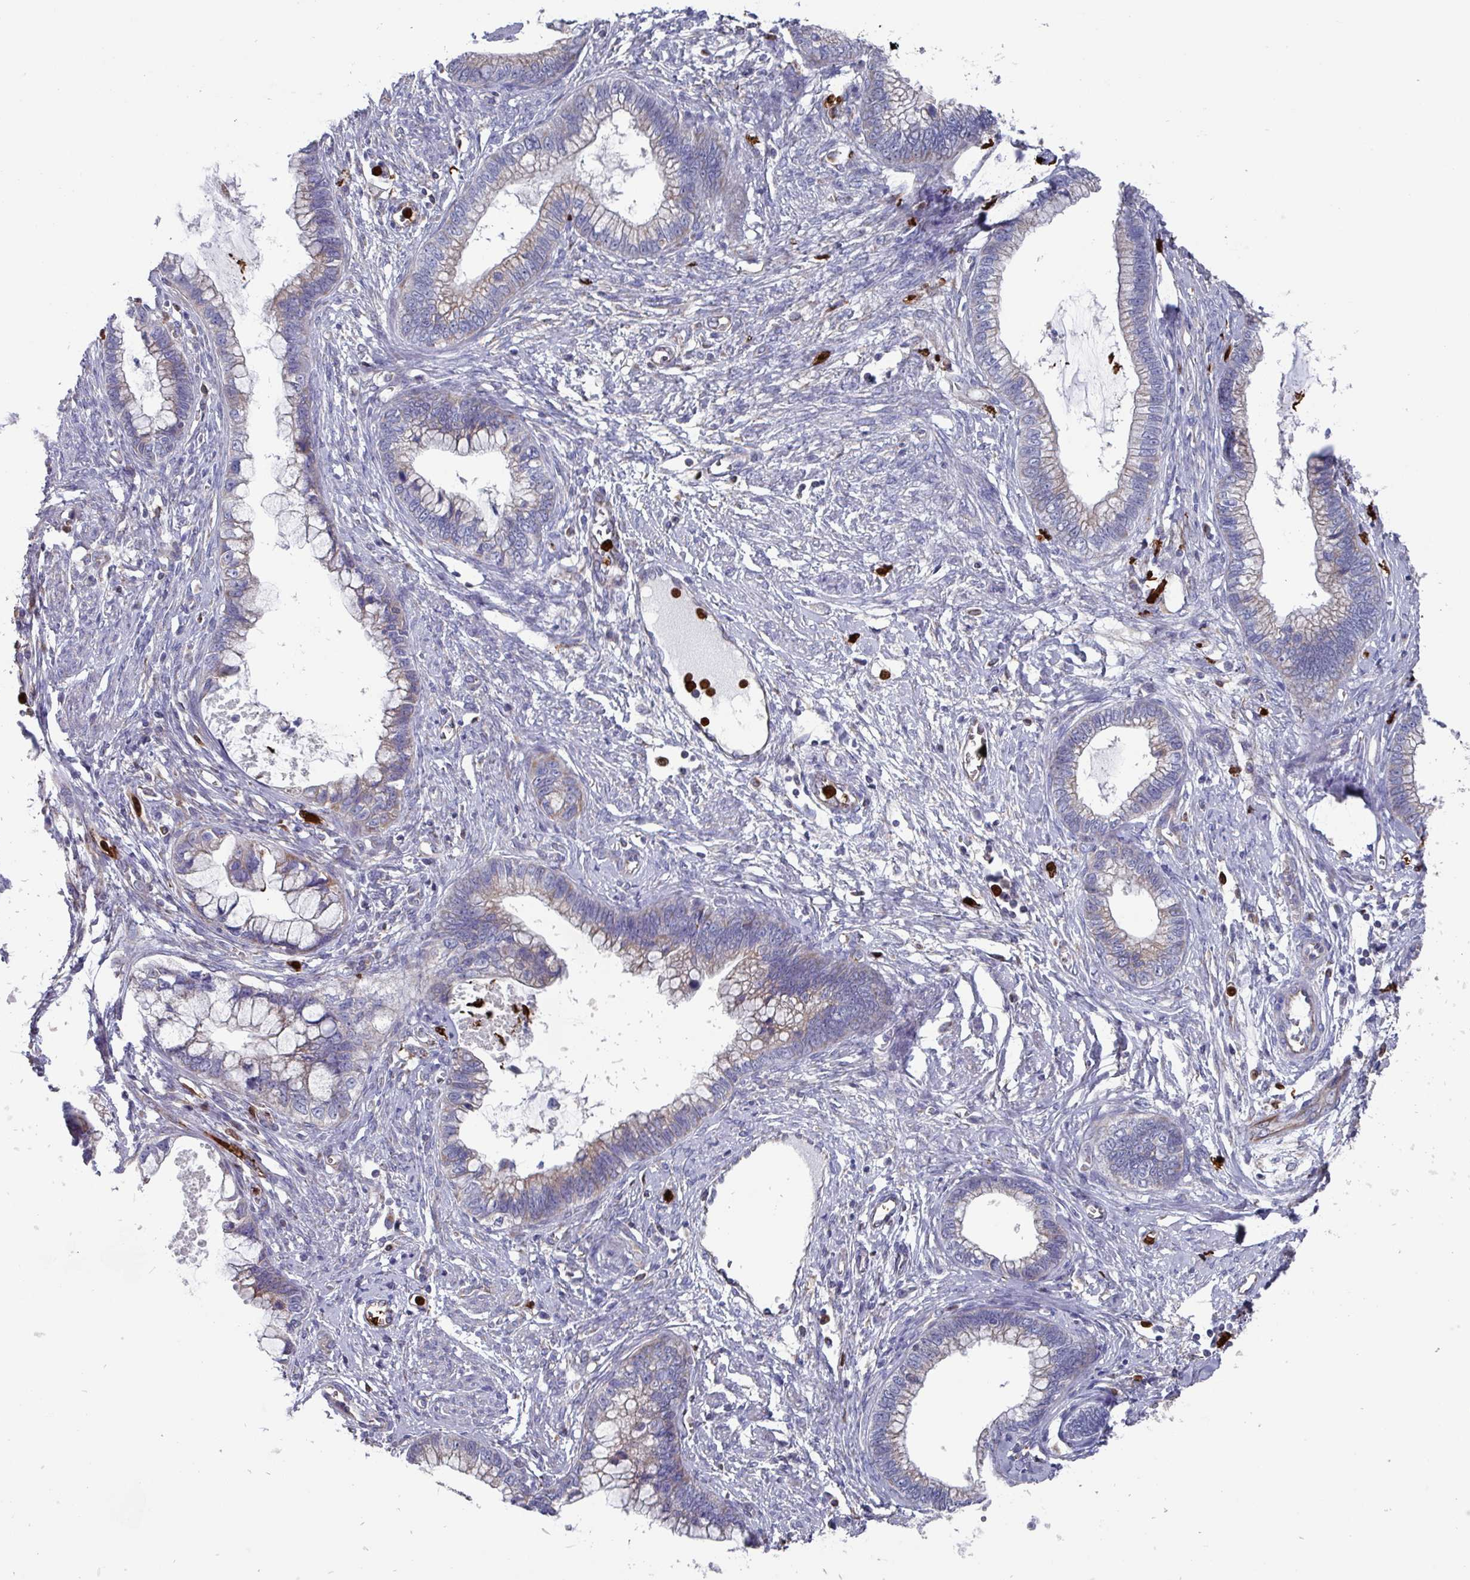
{"staining": {"intensity": "weak", "quantity": "25%-75%", "location": "cytoplasmic/membranous"}, "tissue": "cervical cancer", "cell_type": "Tumor cells", "image_type": "cancer", "snomed": [{"axis": "morphology", "description": "Adenocarcinoma, NOS"}, {"axis": "topography", "description": "Cervix"}], "caption": "Adenocarcinoma (cervical) tissue demonstrates weak cytoplasmic/membranous expression in about 25%-75% of tumor cells", "gene": "UQCC2", "patient": {"sex": "female", "age": 44}}